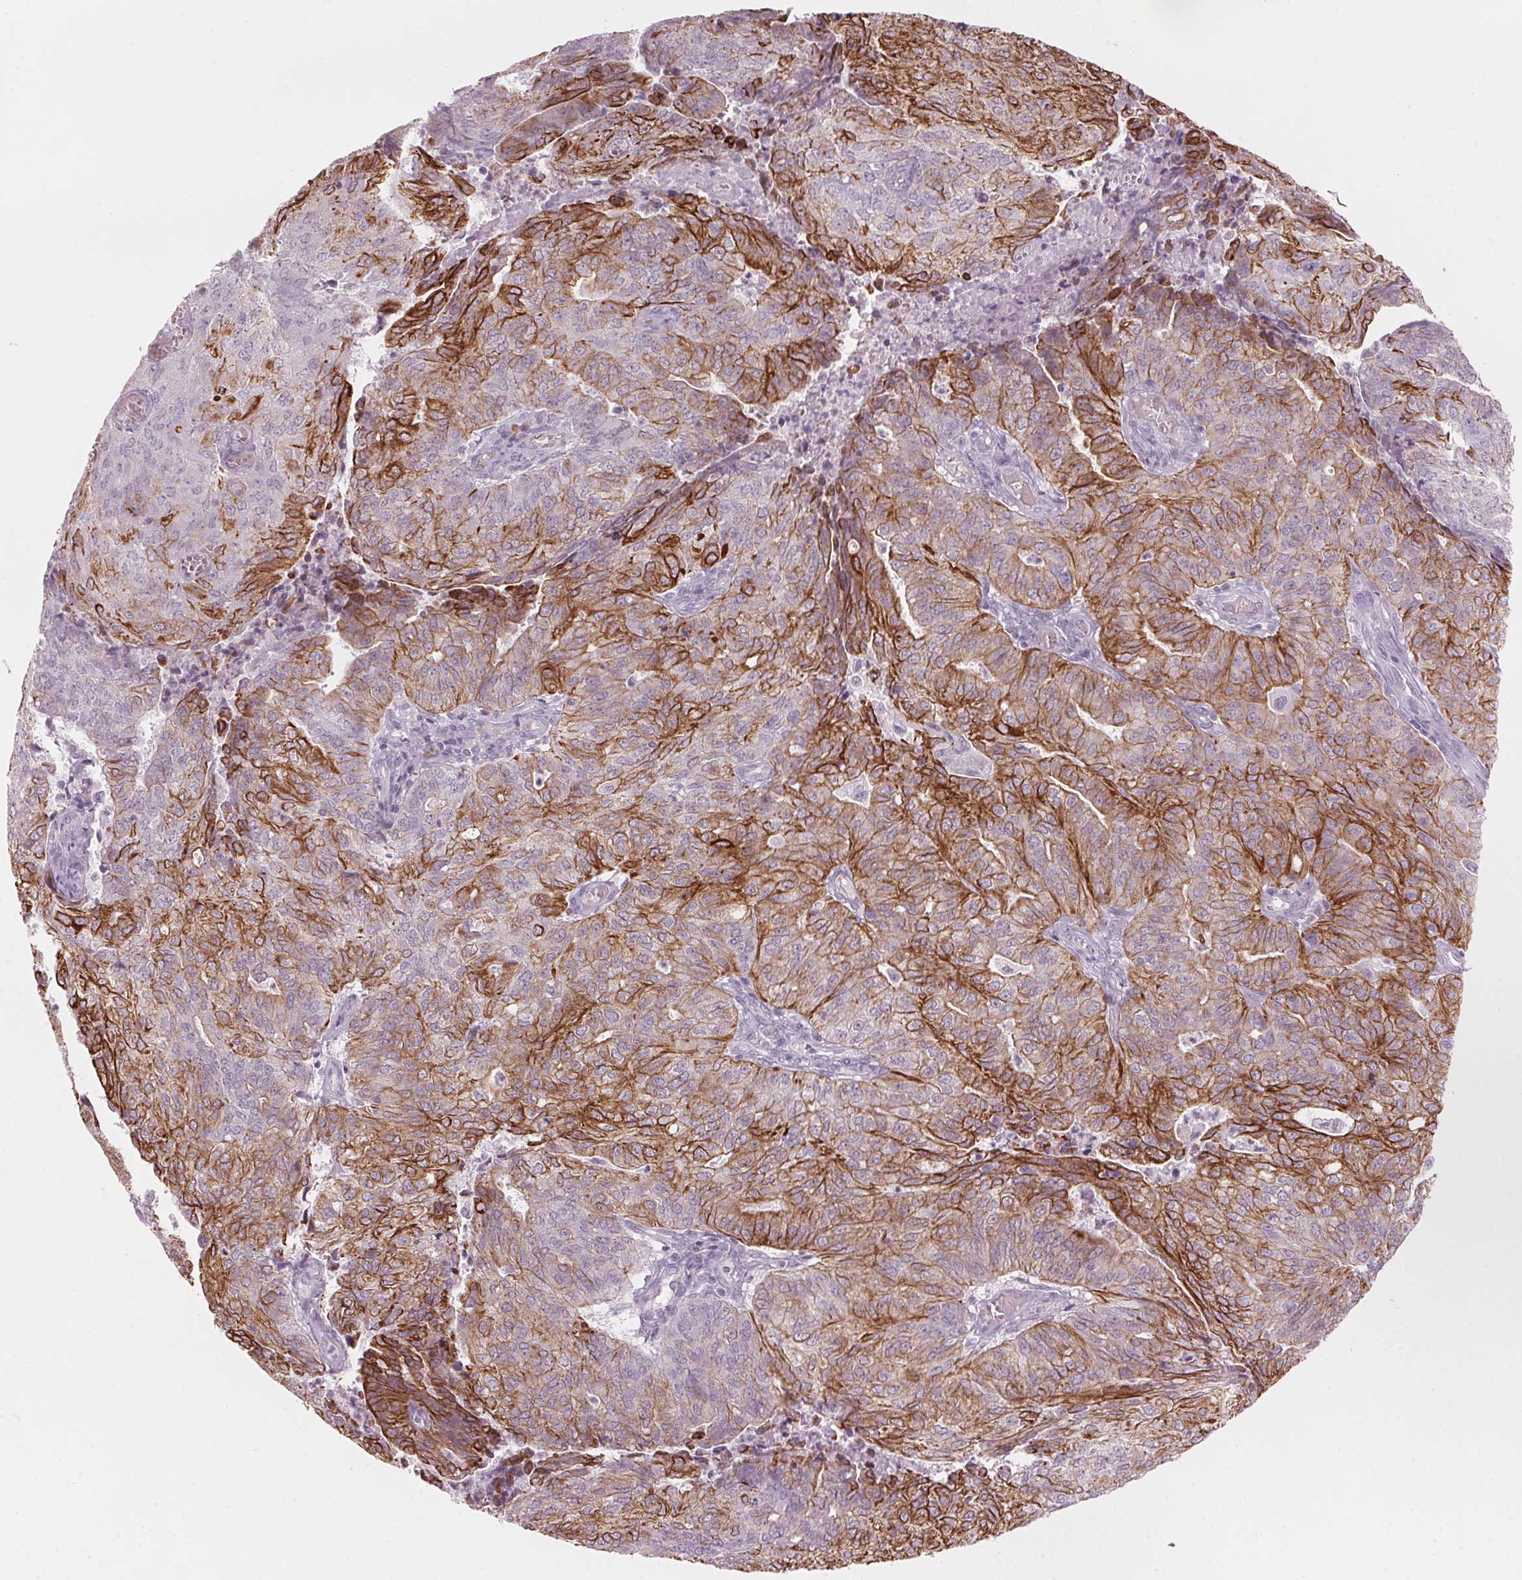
{"staining": {"intensity": "strong", "quantity": "25%-75%", "location": "cytoplasmic/membranous"}, "tissue": "endometrial cancer", "cell_type": "Tumor cells", "image_type": "cancer", "snomed": [{"axis": "morphology", "description": "Adenocarcinoma, NOS"}, {"axis": "topography", "description": "Endometrium"}], "caption": "The micrograph shows staining of endometrial cancer, revealing strong cytoplasmic/membranous protein positivity (brown color) within tumor cells. (DAB = brown stain, brightfield microscopy at high magnification).", "gene": "SCTR", "patient": {"sex": "female", "age": 82}}